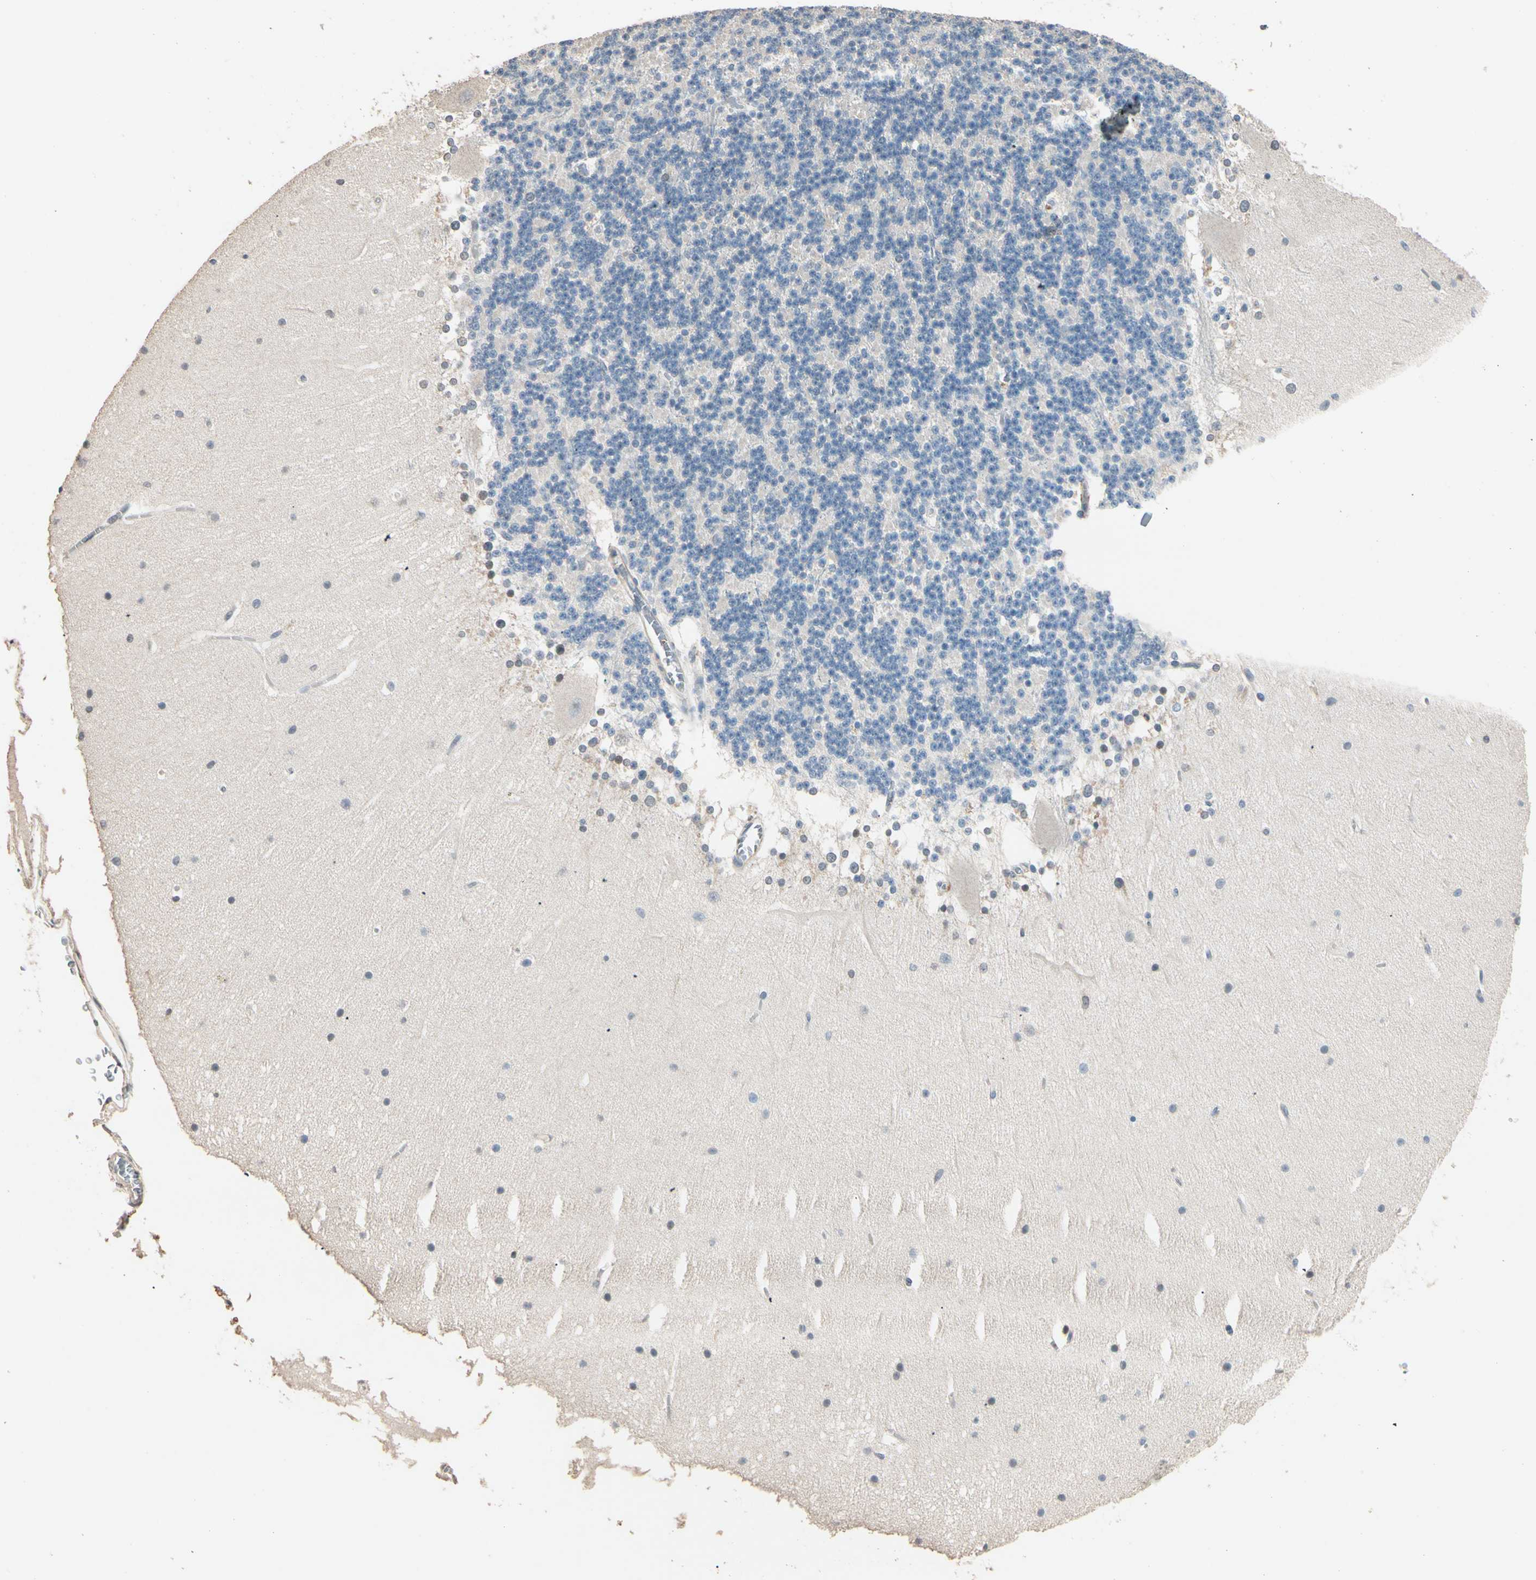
{"staining": {"intensity": "negative", "quantity": "none", "location": "none"}, "tissue": "cerebellum", "cell_type": "Cells in granular layer", "image_type": "normal", "snomed": [{"axis": "morphology", "description": "Normal tissue, NOS"}, {"axis": "topography", "description": "Cerebellum"}], "caption": "This is a image of immunohistochemistry staining of normal cerebellum, which shows no positivity in cells in granular layer.", "gene": "TASOR", "patient": {"sex": "female", "age": 19}}